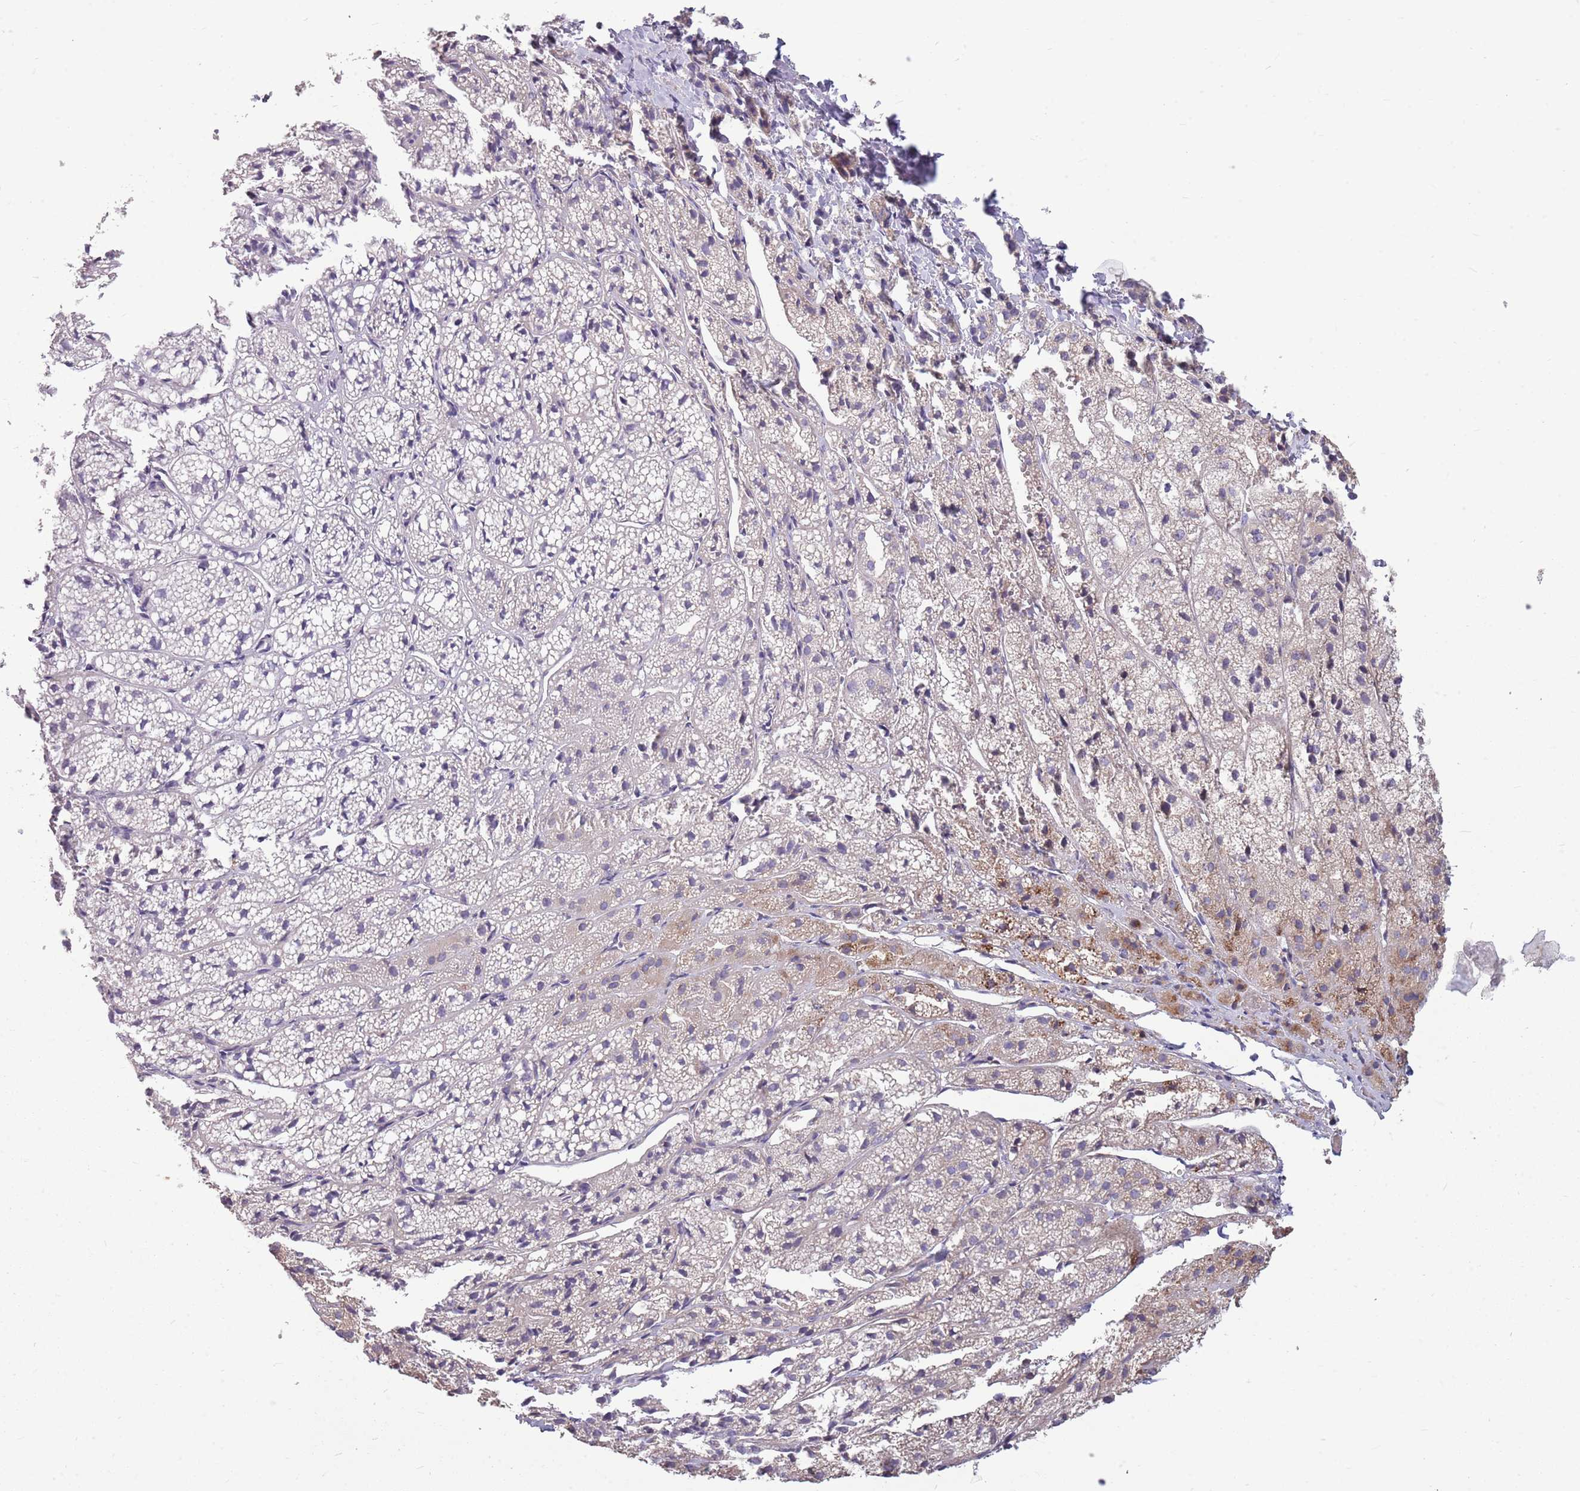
{"staining": {"intensity": "weak", "quantity": "<25%", "location": "cytoplasmic/membranous"}, "tissue": "adrenal gland", "cell_type": "Glandular cells", "image_type": "normal", "snomed": [{"axis": "morphology", "description": "Normal tissue, NOS"}, {"axis": "topography", "description": "Adrenal gland"}], "caption": "The histopathology image demonstrates no staining of glandular cells in benign adrenal gland. Nuclei are stained in blue.", "gene": "PPP1R27", "patient": {"sex": "female", "age": 44}}